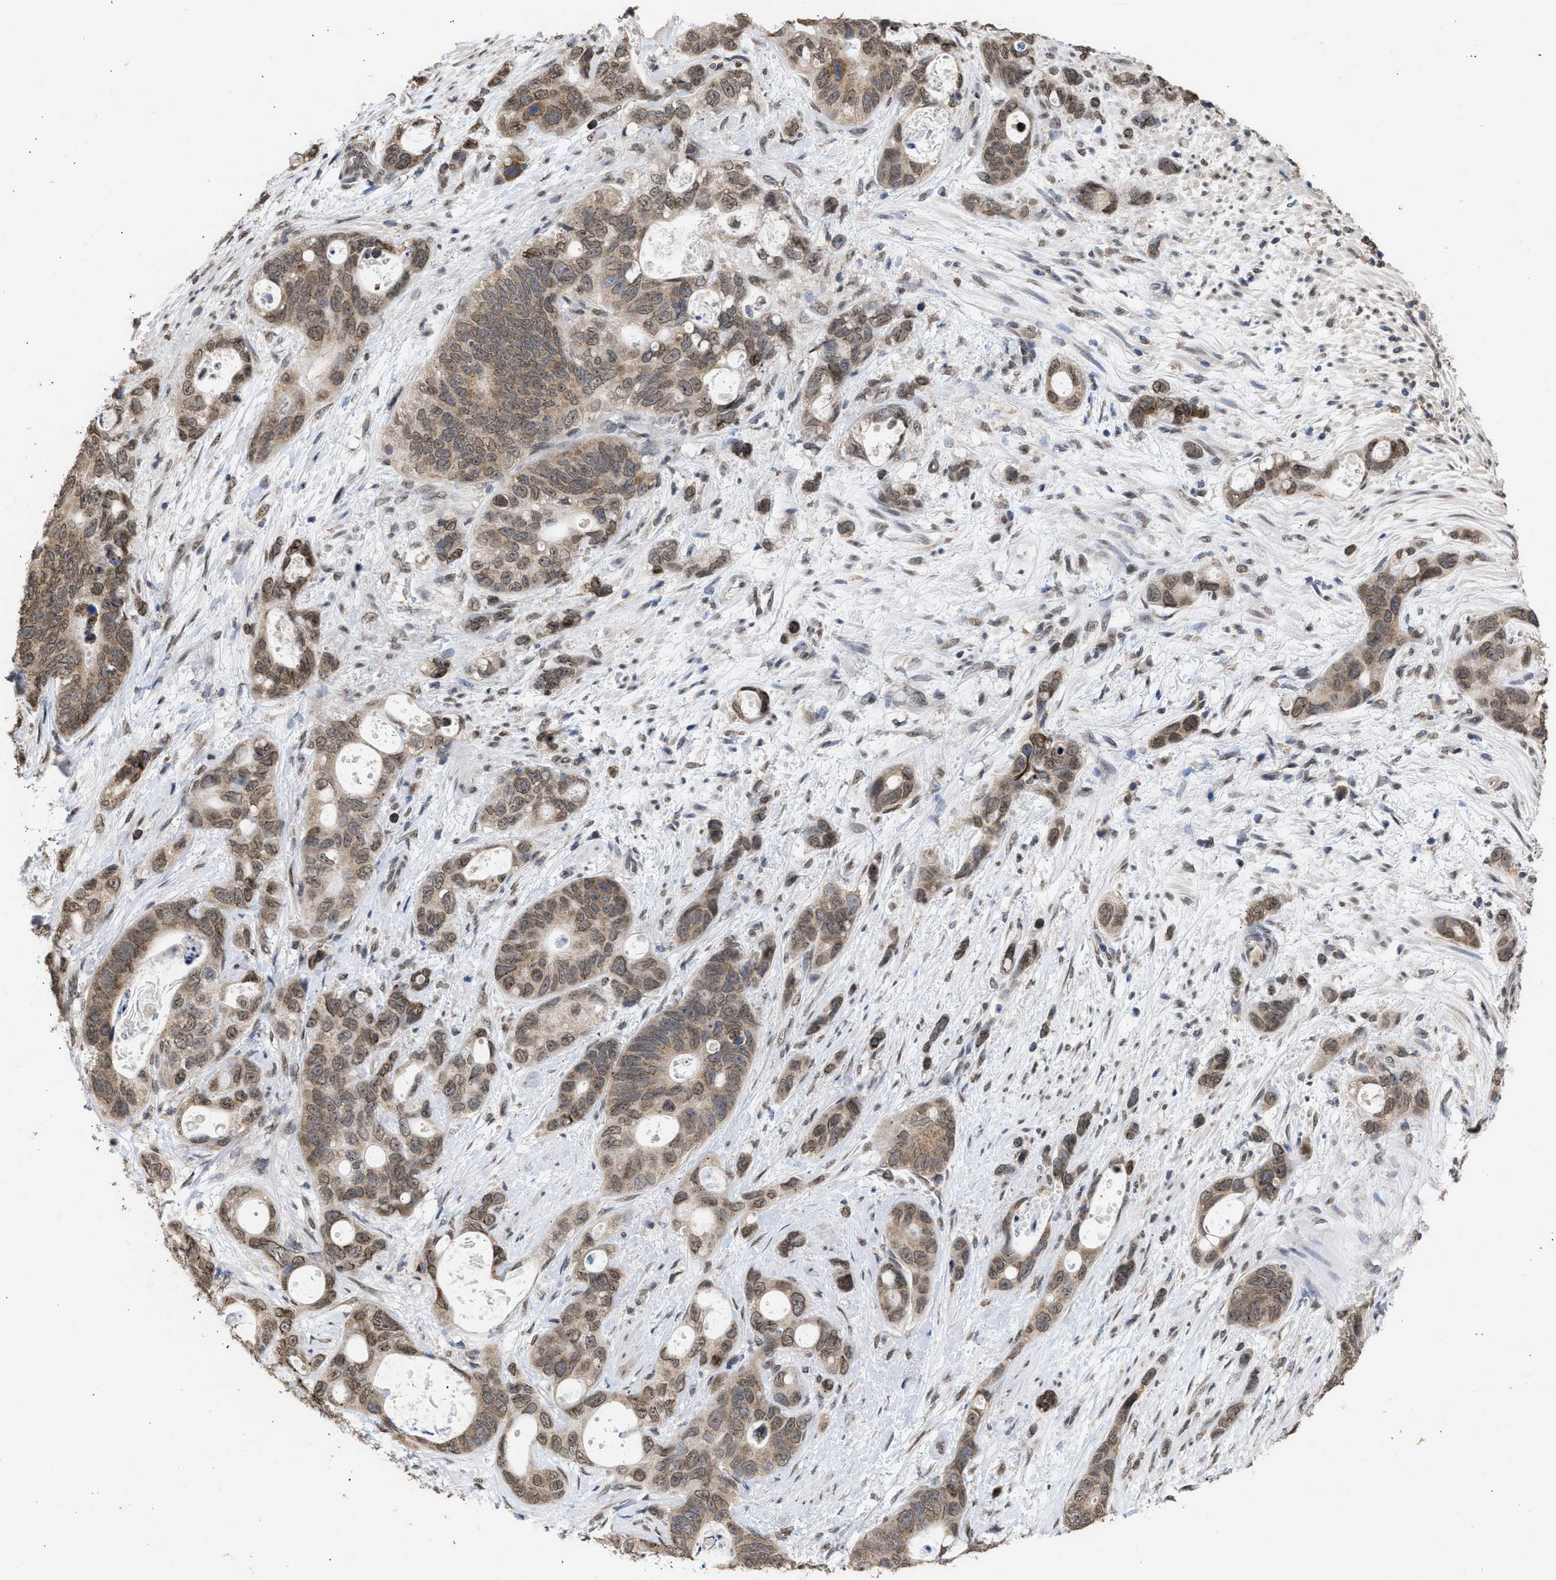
{"staining": {"intensity": "moderate", "quantity": ">75%", "location": "cytoplasmic/membranous"}, "tissue": "stomach cancer", "cell_type": "Tumor cells", "image_type": "cancer", "snomed": [{"axis": "morphology", "description": "Normal tissue, NOS"}, {"axis": "morphology", "description": "Adenocarcinoma, NOS"}, {"axis": "topography", "description": "Stomach"}], "caption": "About >75% of tumor cells in human stomach cancer (adenocarcinoma) display moderate cytoplasmic/membranous protein expression as visualized by brown immunohistochemical staining.", "gene": "NUP35", "patient": {"sex": "female", "age": 89}}